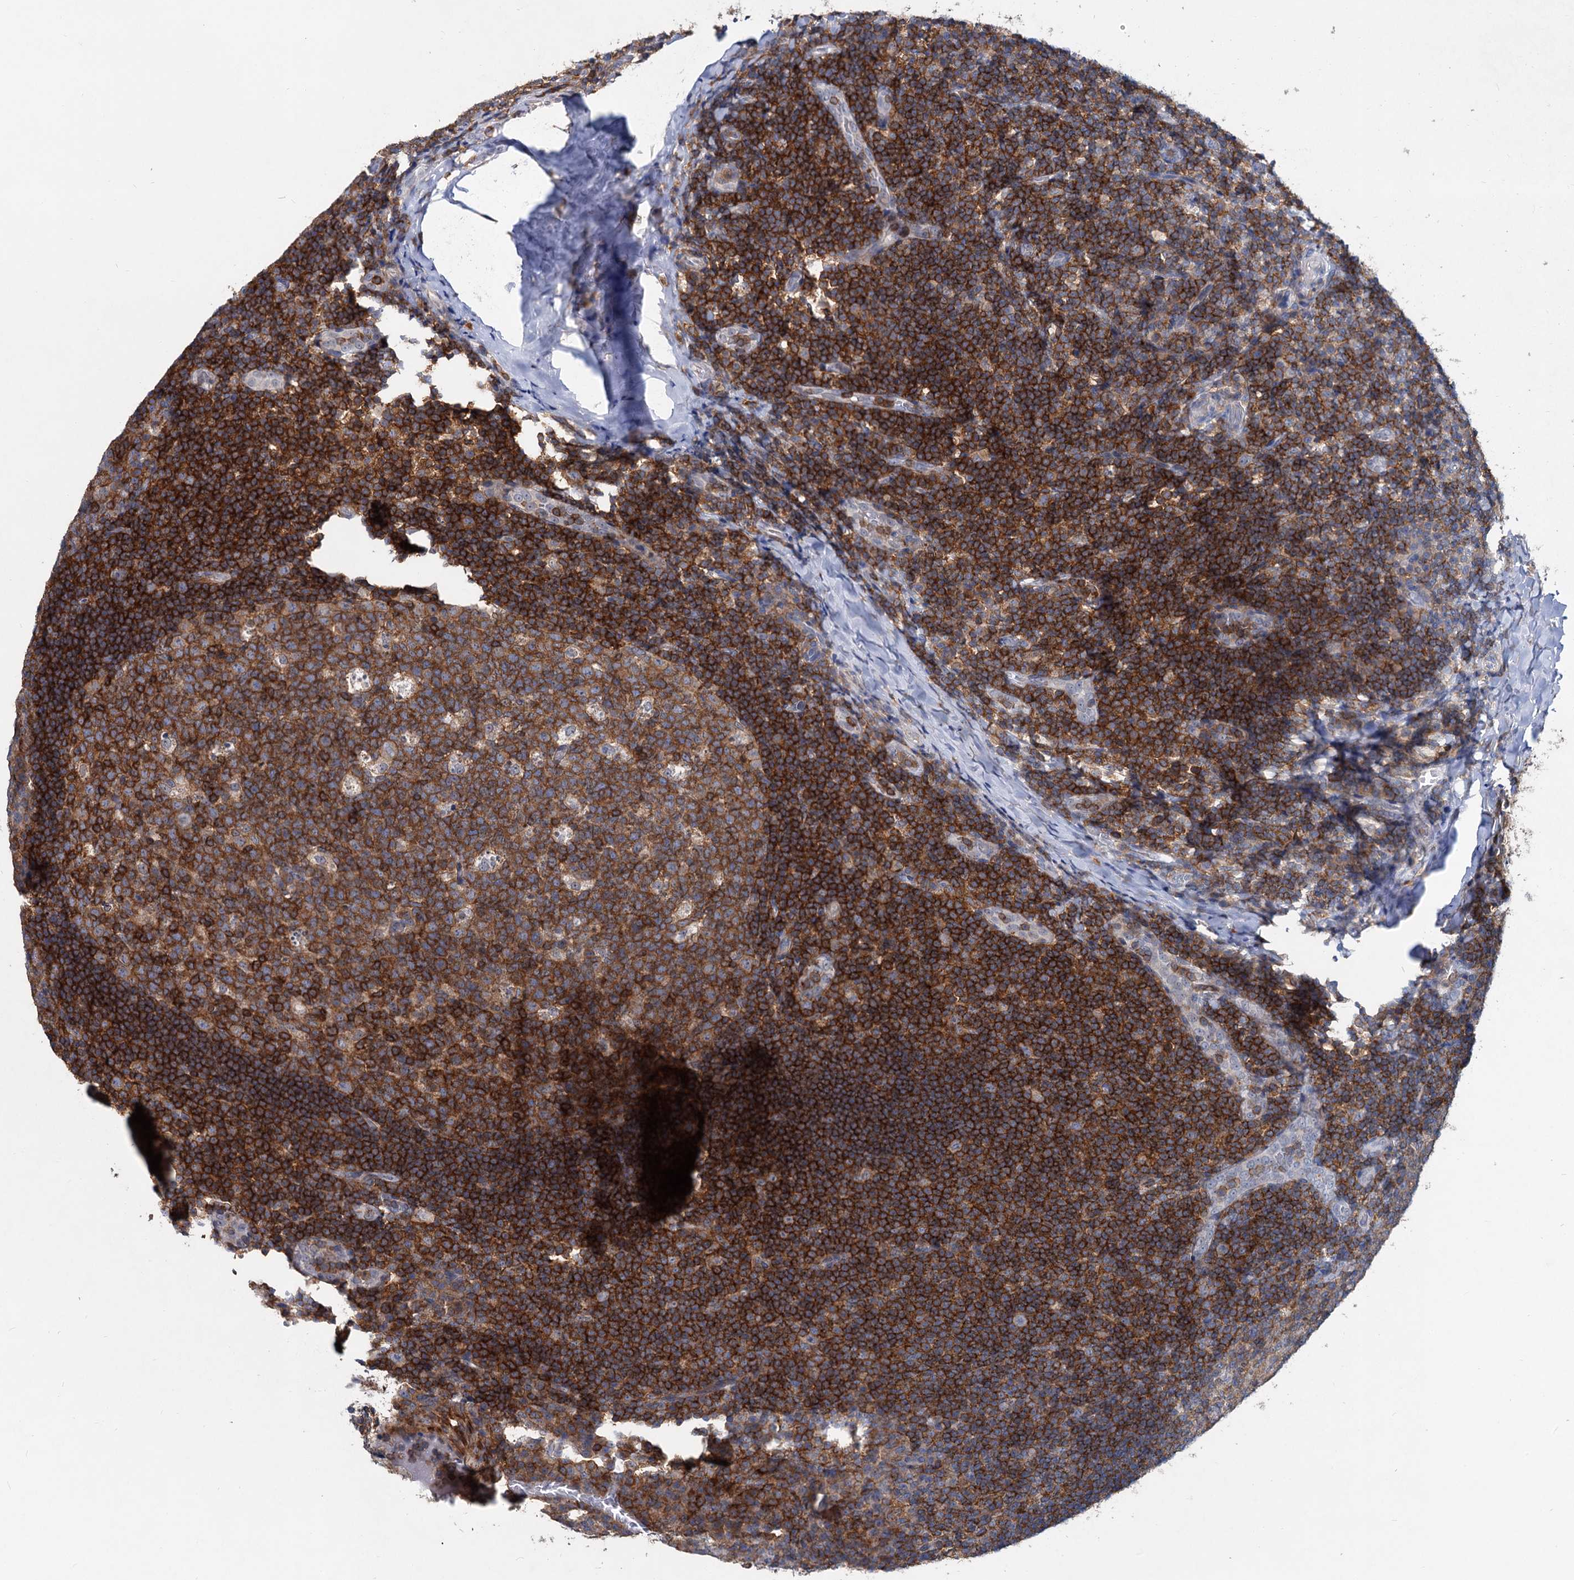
{"staining": {"intensity": "strong", "quantity": ">75%", "location": "cytoplasmic/membranous"}, "tissue": "tonsil", "cell_type": "Germinal center cells", "image_type": "normal", "snomed": [{"axis": "morphology", "description": "Normal tissue, NOS"}, {"axis": "topography", "description": "Tonsil"}], "caption": "Immunohistochemical staining of benign human tonsil displays strong cytoplasmic/membranous protein positivity in approximately >75% of germinal center cells.", "gene": "LRCH4", "patient": {"sex": "male", "age": 17}}